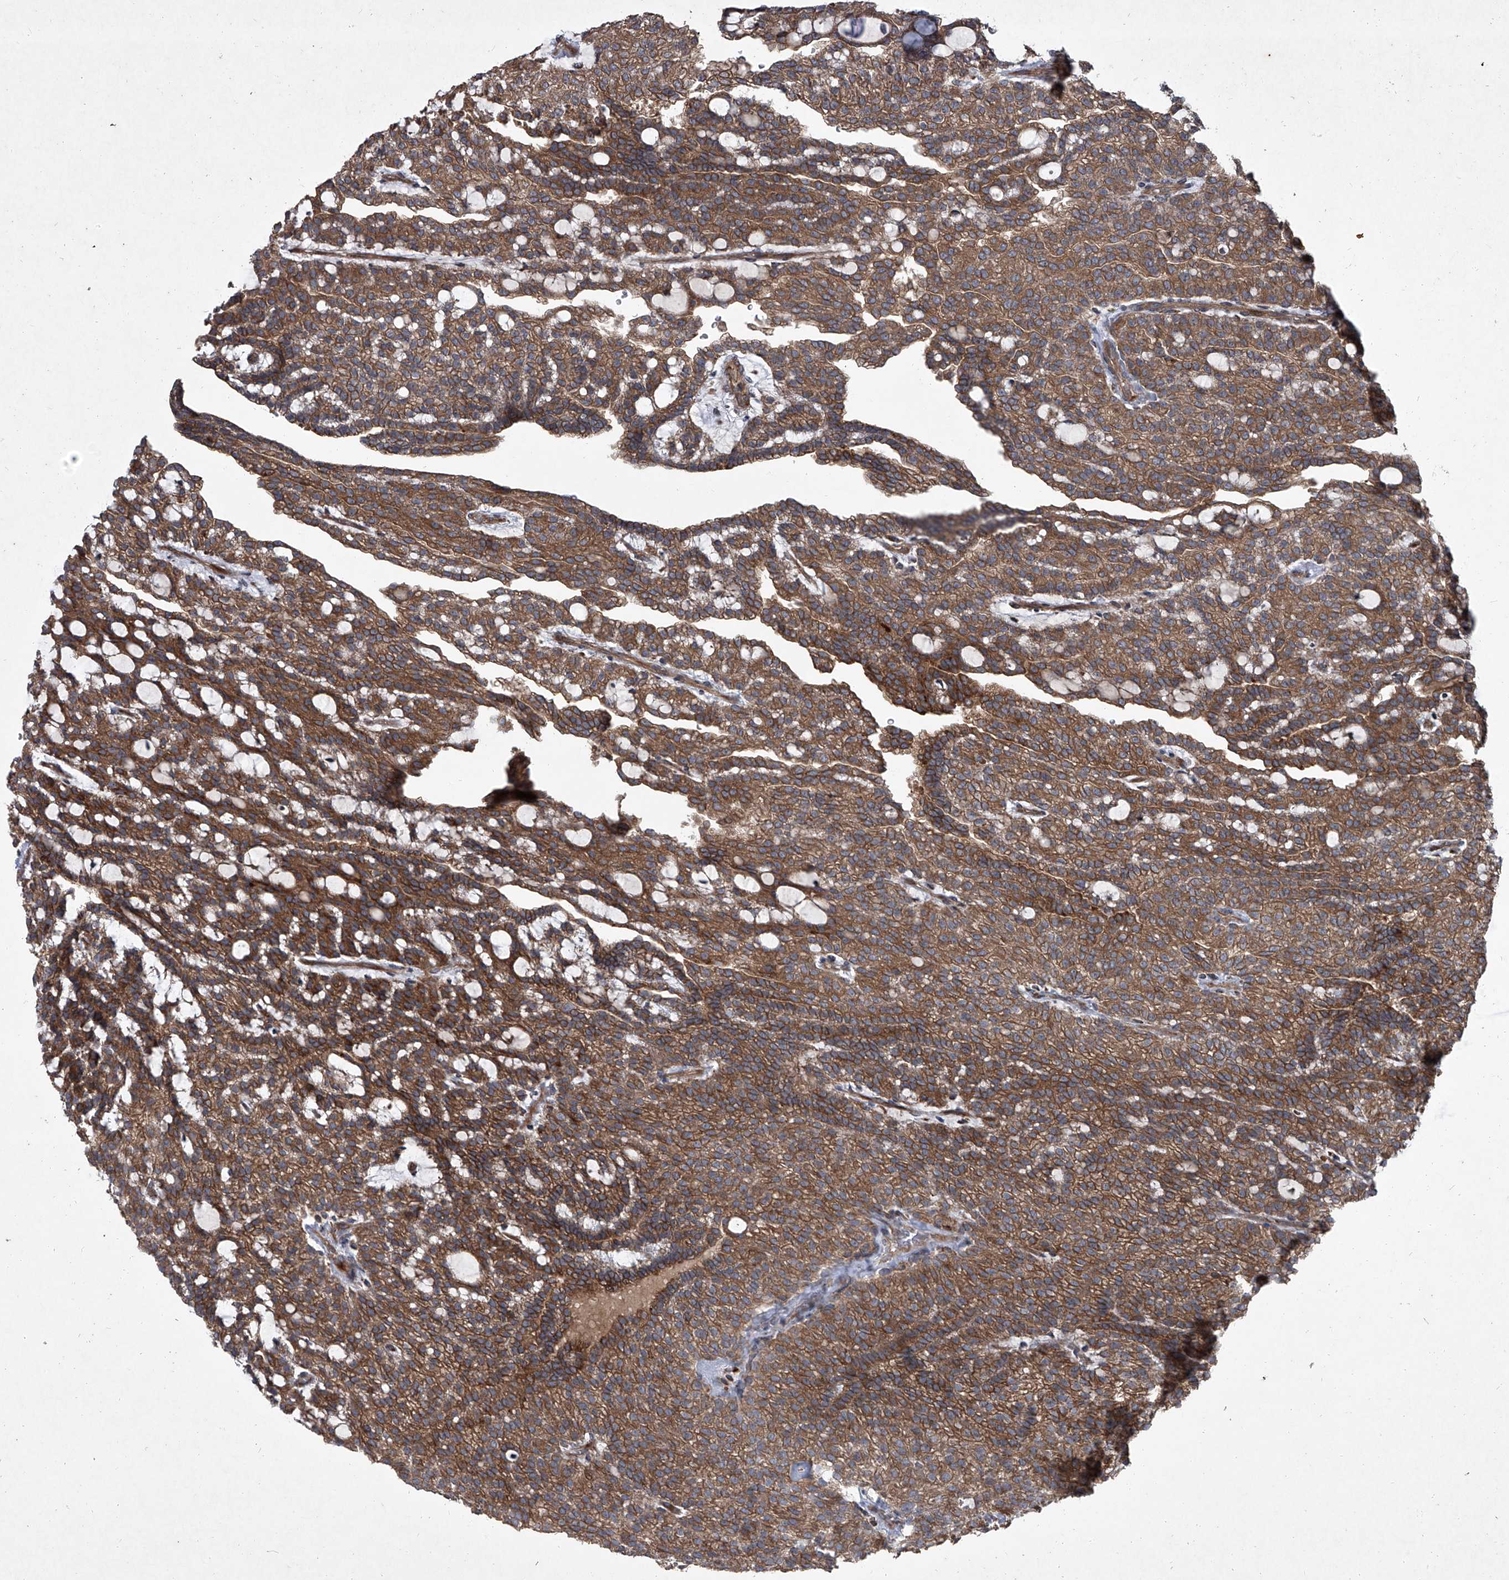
{"staining": {"intensity": "moderate", "quantity": ">75%", "location": "cytoplasmic/membranous"}, "tissue": "renal cancer", "cell_type": "Tumor cells", "image_type": "cancer", "snomed": [{"axis": "morphology", "description": "Adenocarcinoma, NOS"}, {"axis": "topography", "description": "Kidney"}], "caption": "Protein expression analysis of renal cancer (adenocarcinoma) demonstrates moderate cytoplasmic/membranous positivity in about >75% of tumor cells. Ihc stains the protein of interest in brown and the nuclei are stained blue.", "gene": "EVA1C", "patient": {"sex": "male", "age": 63}}